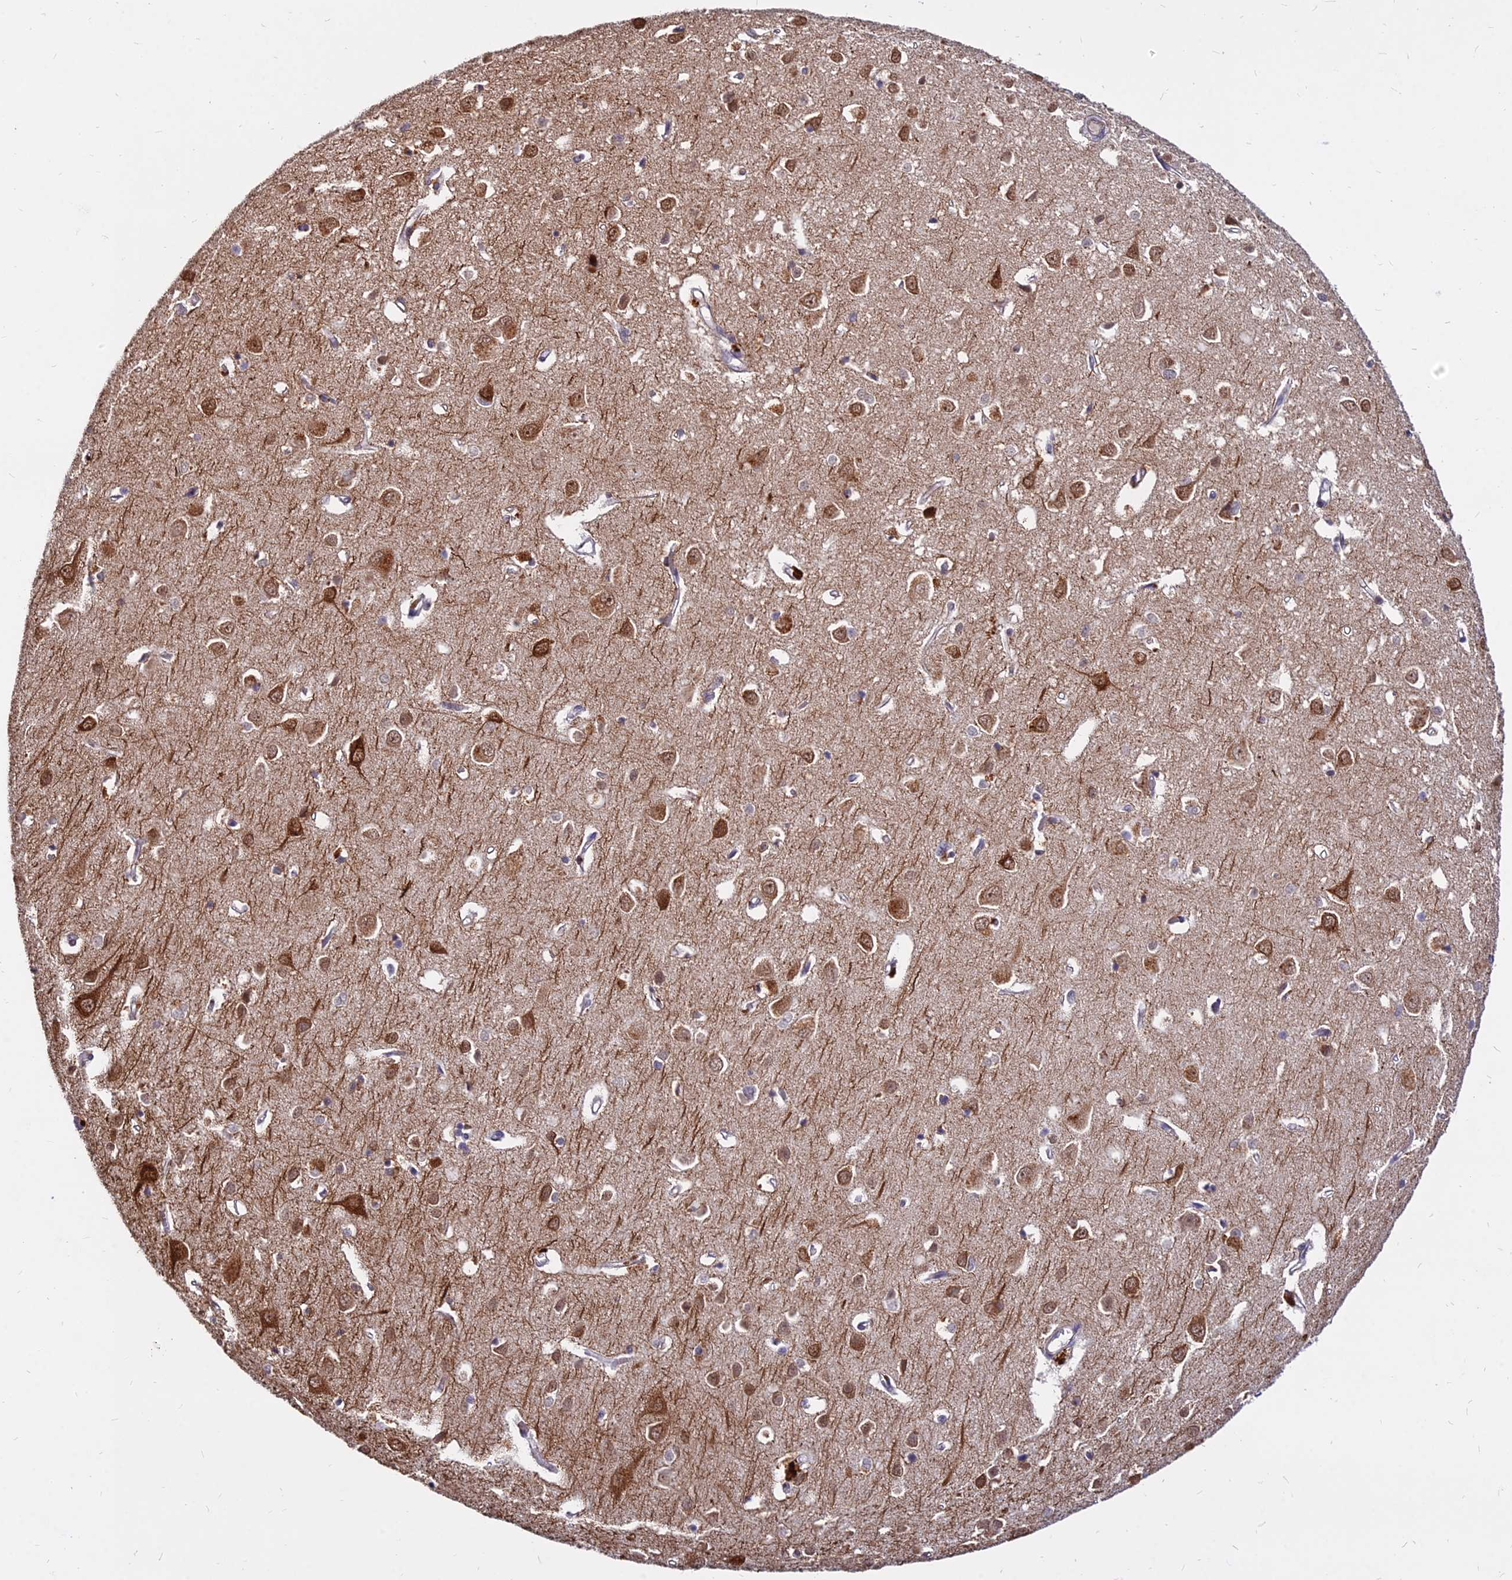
{"staining": {"intensity": "weak", "quantity": ">75%", "location": "cytoplasmic/membranous"}, "tissue": "cerebral cortex", "cell_type": "Endothelial cells", "image_type": "normal", "snomed": [{"axis": "morphology", "description": "Normal tissue, NOS"}, {"axis": "topography", "description": "Cerebral cortex"}], "caption": "A photomicrograph of cerebral cortex stained for a protein displays weak cytoplasmic/membranous brown staining in endothelial cells.", "gene": "C11orf68", "patient": {"sex": "female", "age": 64}}